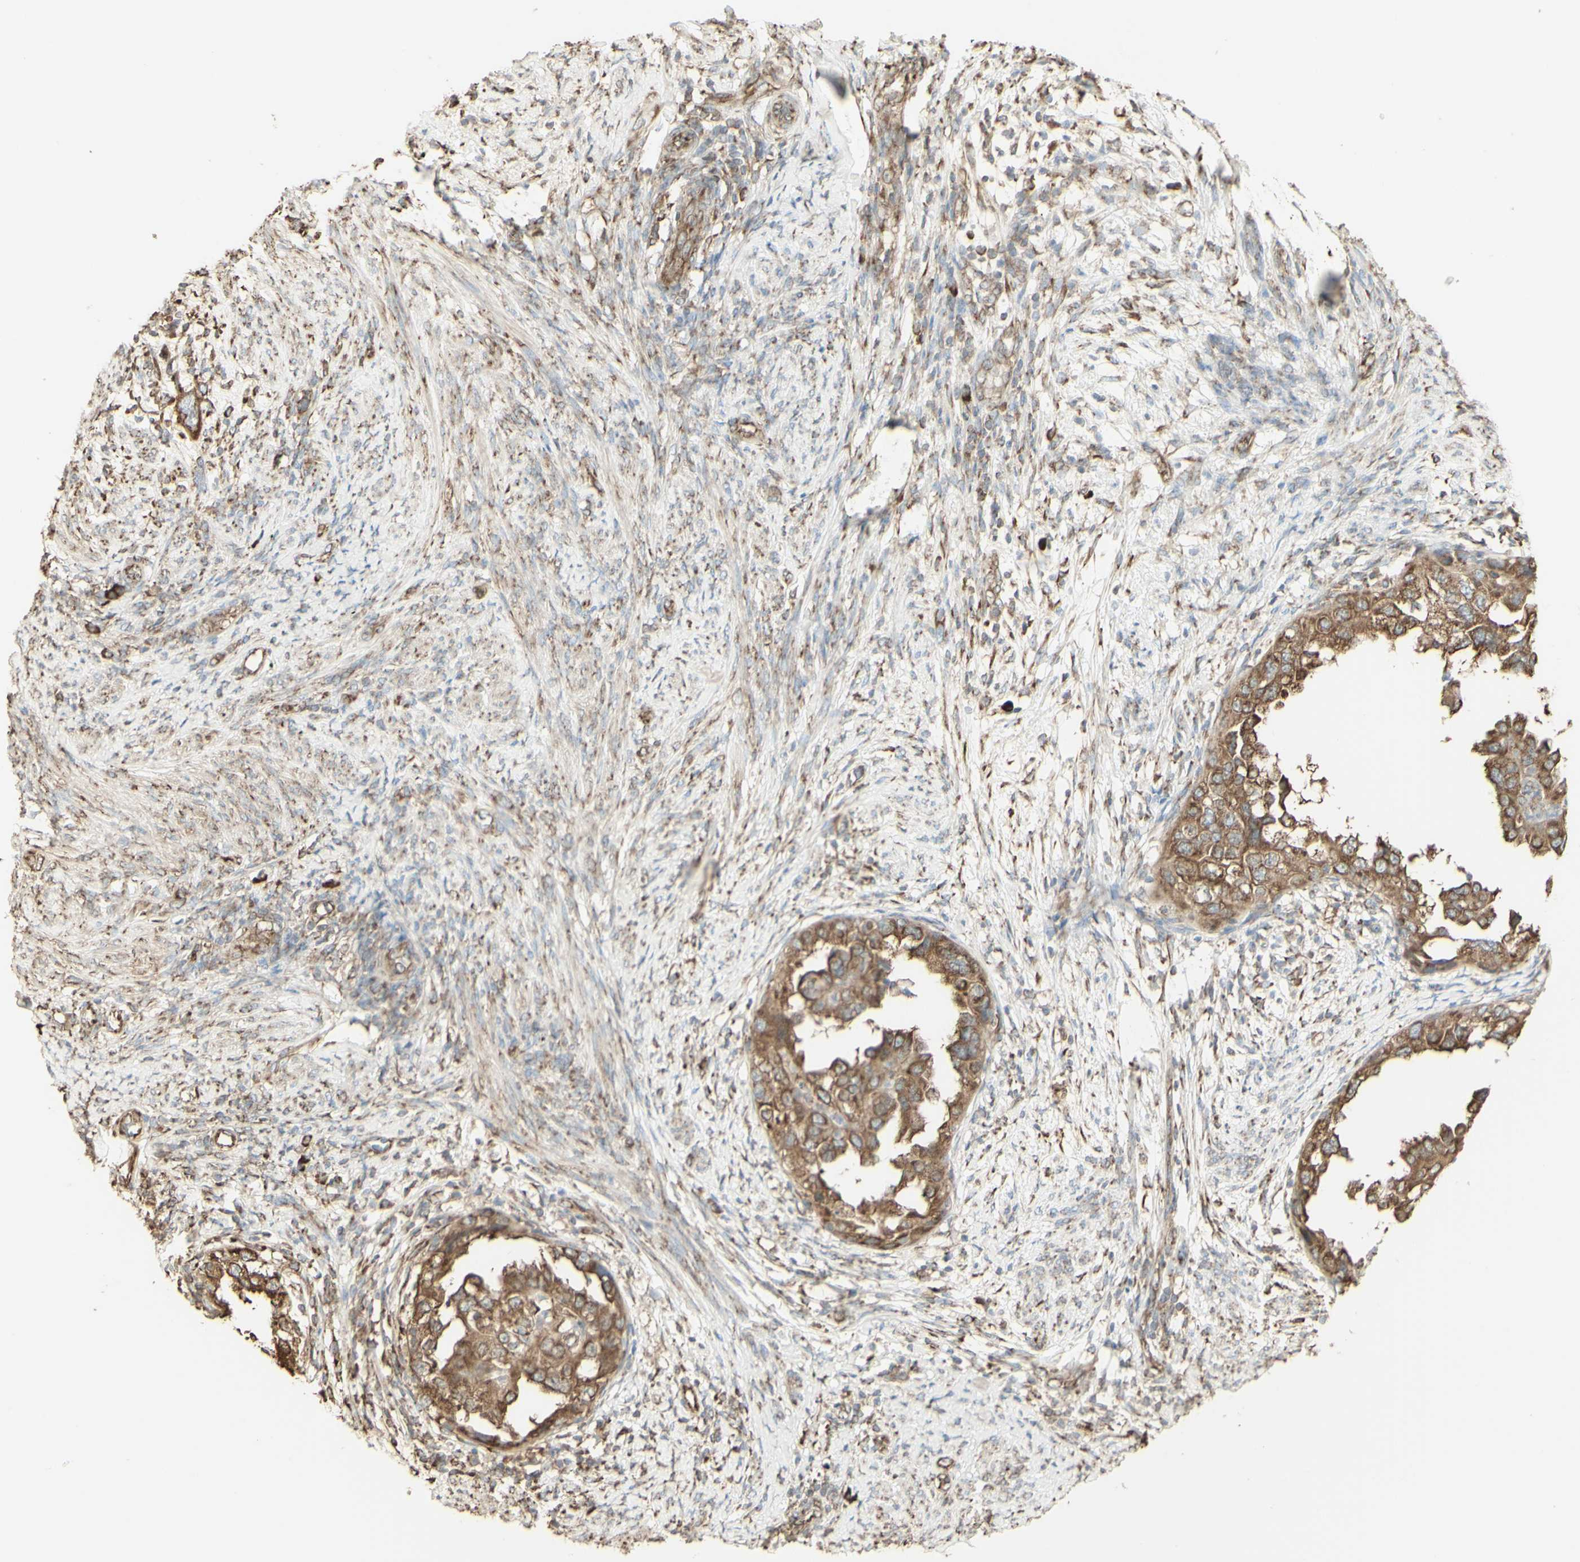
{"staining": {"intensity": "moderate", "quantity": ">75%", "location": "cytoplasmic/membranous"}, "tissue": "endometrial cancer", "cell_type": "Tumor cells", "image_type": "cancer", "snomed": [{"axis": "morphology", "description": "Adenocarcinoma, NOS"}, {"axis": "topography", "description": "Endometrium"}], "caption": "About >75% of tumor cells in adenocarcinoma (endometrial) reveal moderate cytoplasmic/membranous protein positivity as visualized by brown immunohistochemical staining.", "gene": "EEF1B2", "patient": {"sex": "female", "age": 85}}